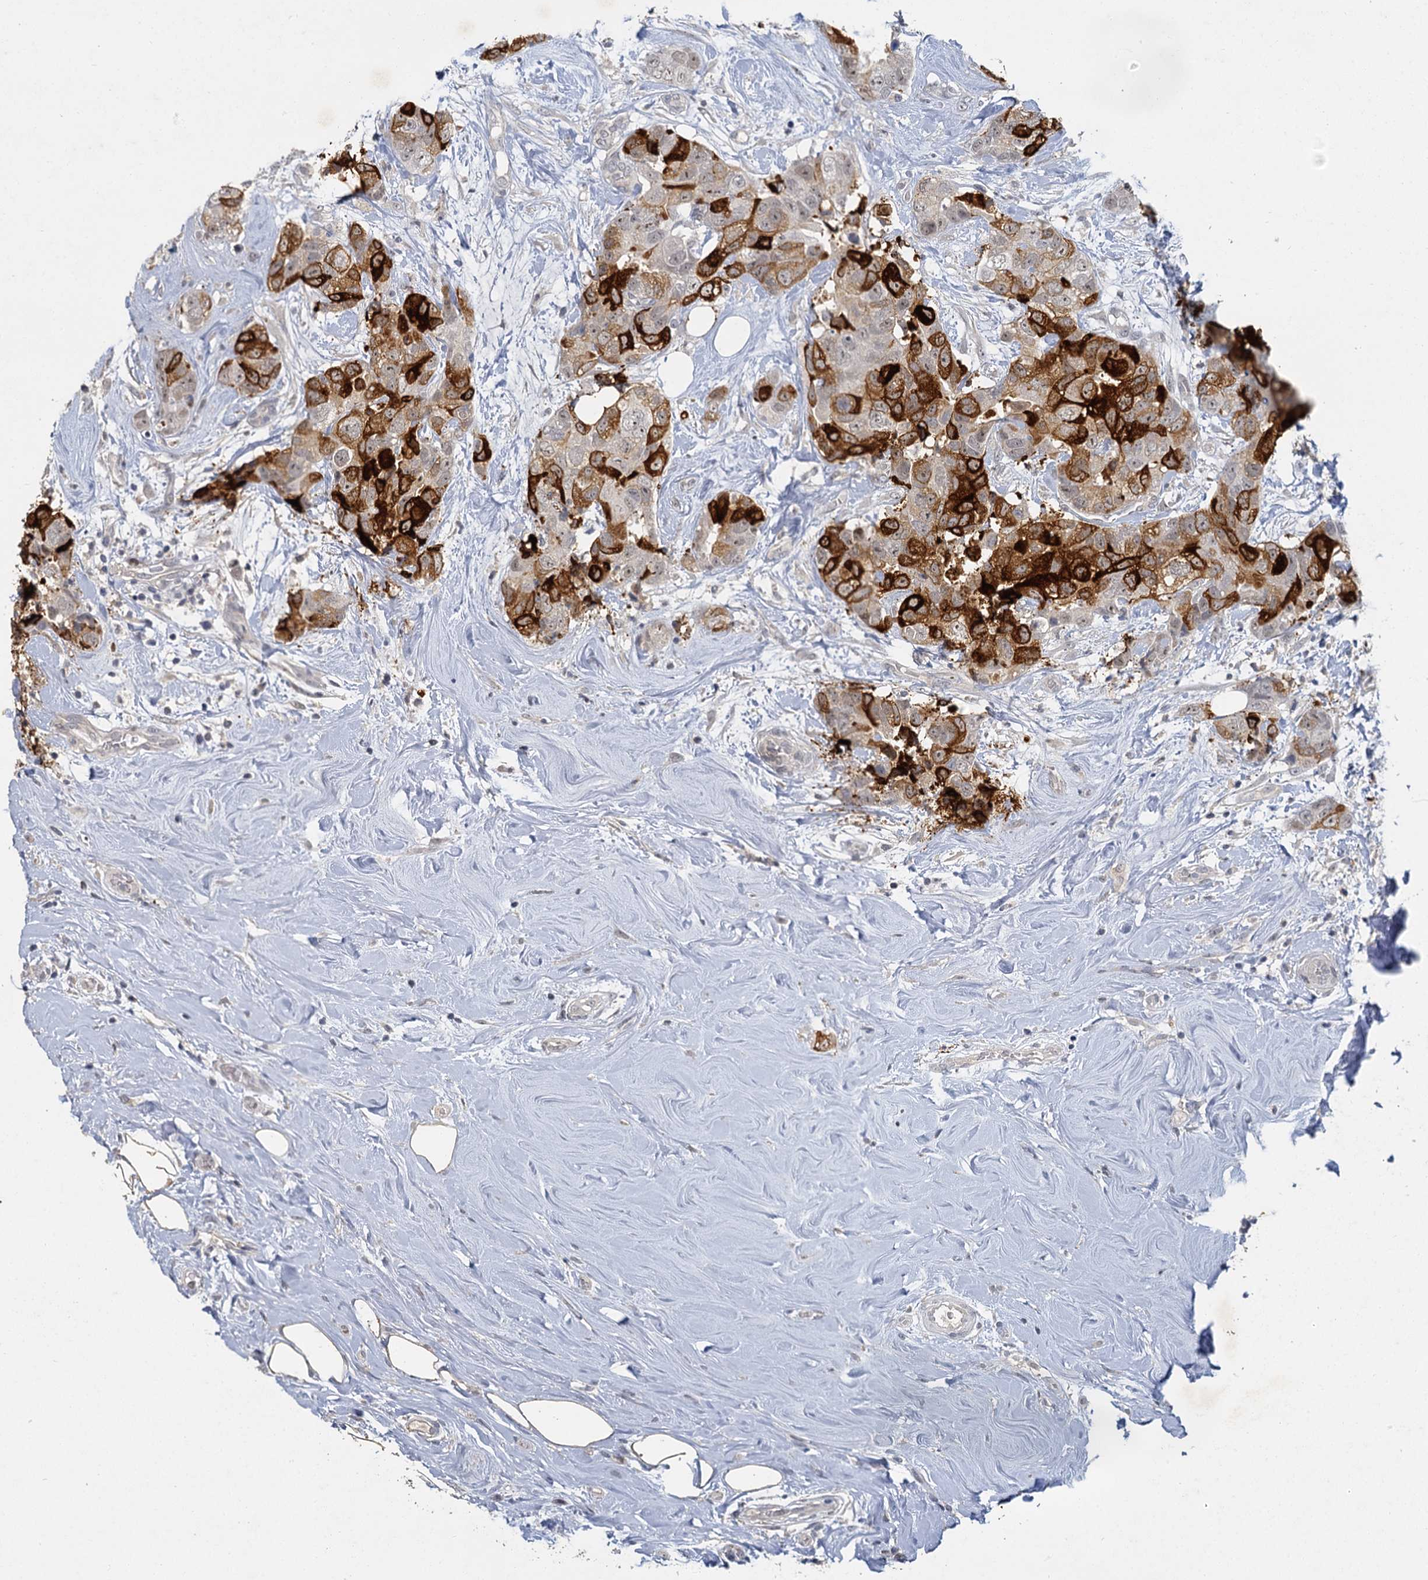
{"staining": {"intensity": "strong", "quantity": "25%-75%", "location": "cytoplasmic/membranous"}, "tissue": "breast cancer", "cell_type": "Tumor cells", "image_type": "cancer", "snomed": [{"axis": "morphology", "description": "Duct carcinoma"}, {"axis": "topography", "description": "Breast"}], "caption": "Infiltrating ductal carcinoma (breast) stained with a protein marker shows strong staining in tumor cells.", "gene": "MUCL1", "patient": {"sex": "female", "age": 62}}